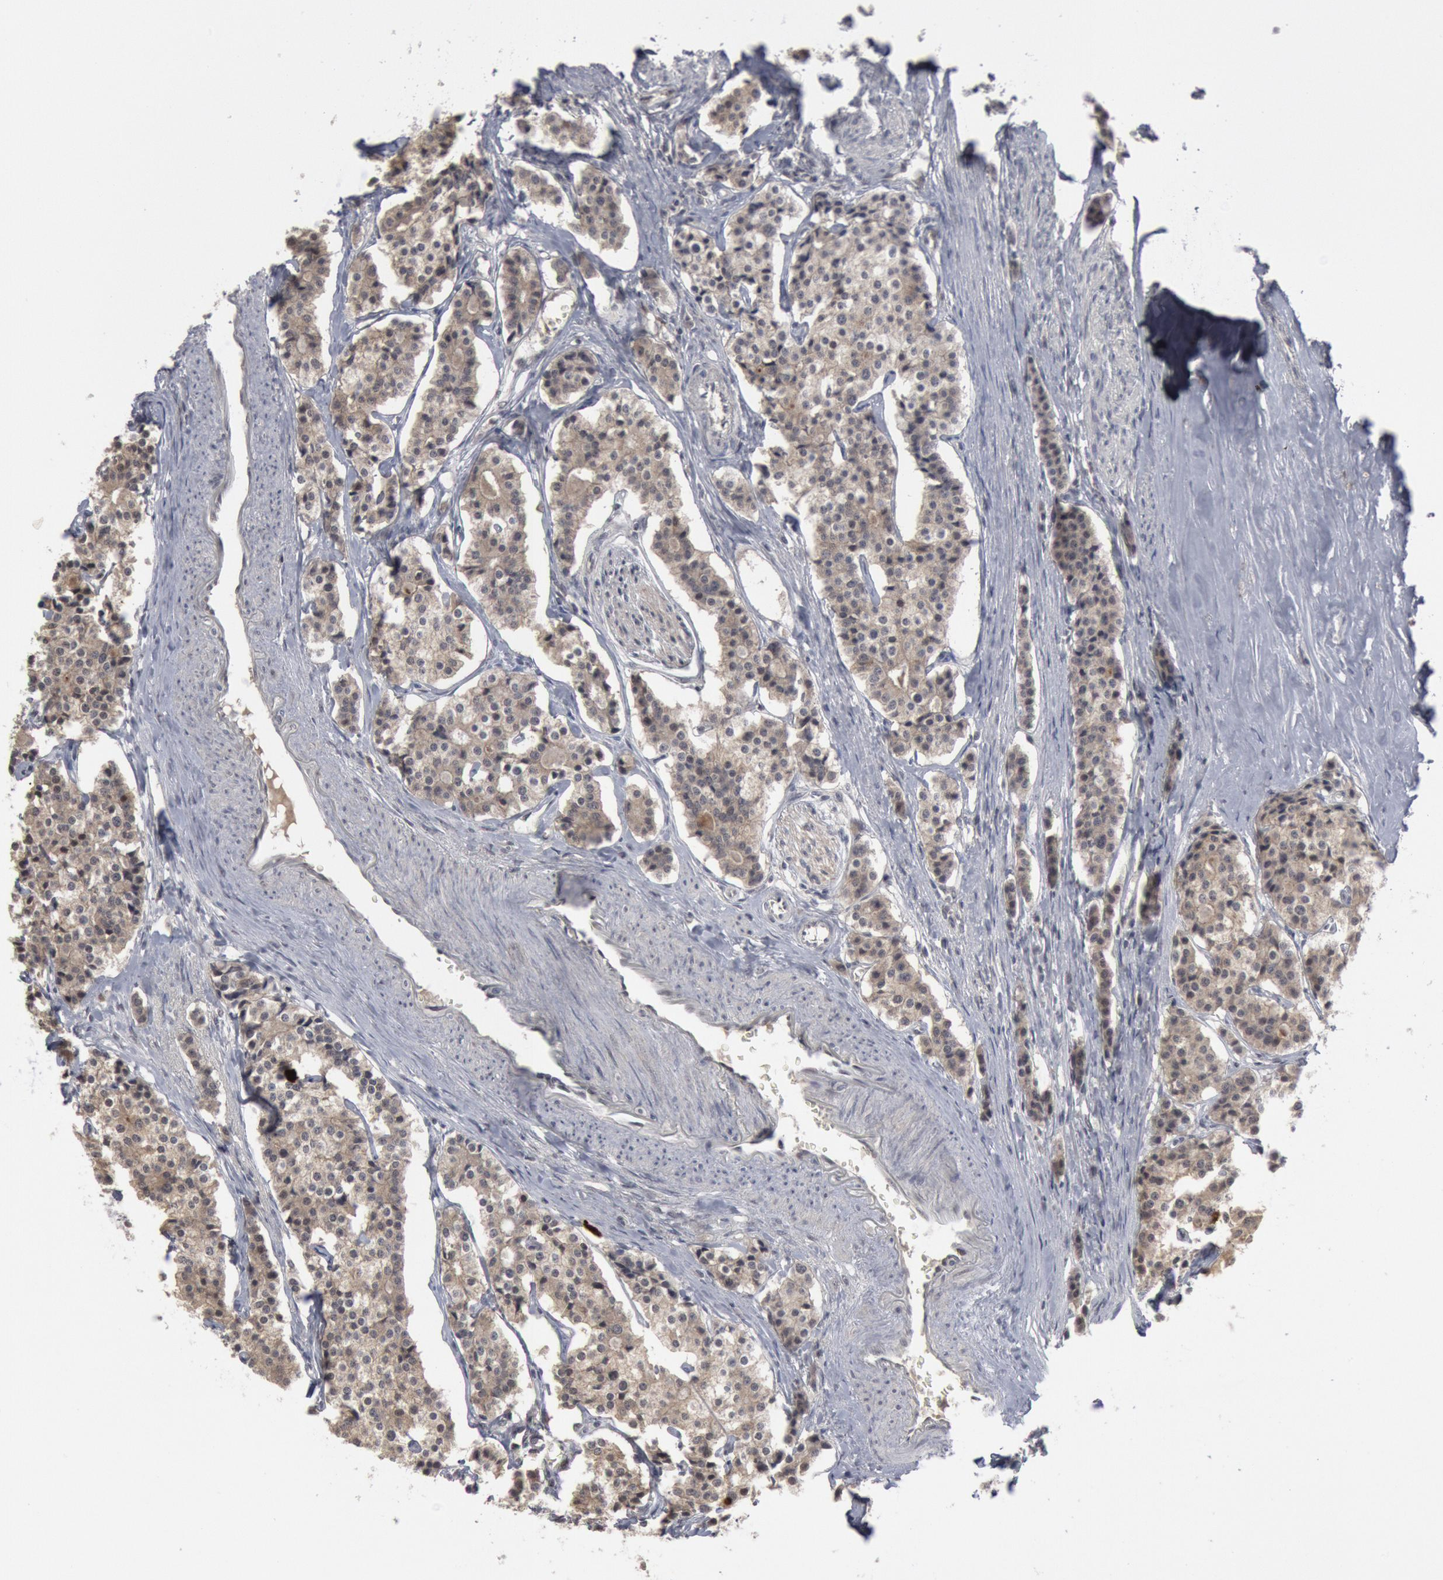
{"staining": {"intensity": "negative", "quantity": "none", "location": "none"}, "tissue": "carcinoid", "cell_type": "Tumor cells", "image_type": "cancer", "snomed": [{"axis": "morphology", "description": "Carcinoid, malignant, NOS"}, {"axis": "topography", "description": "Small intestine"}], "caption": "Tumor cells are negative for protein expression in human carcinoid (malignant).", "gene": "FOXO1", "patient": {"sex": "male", "age": 63}}